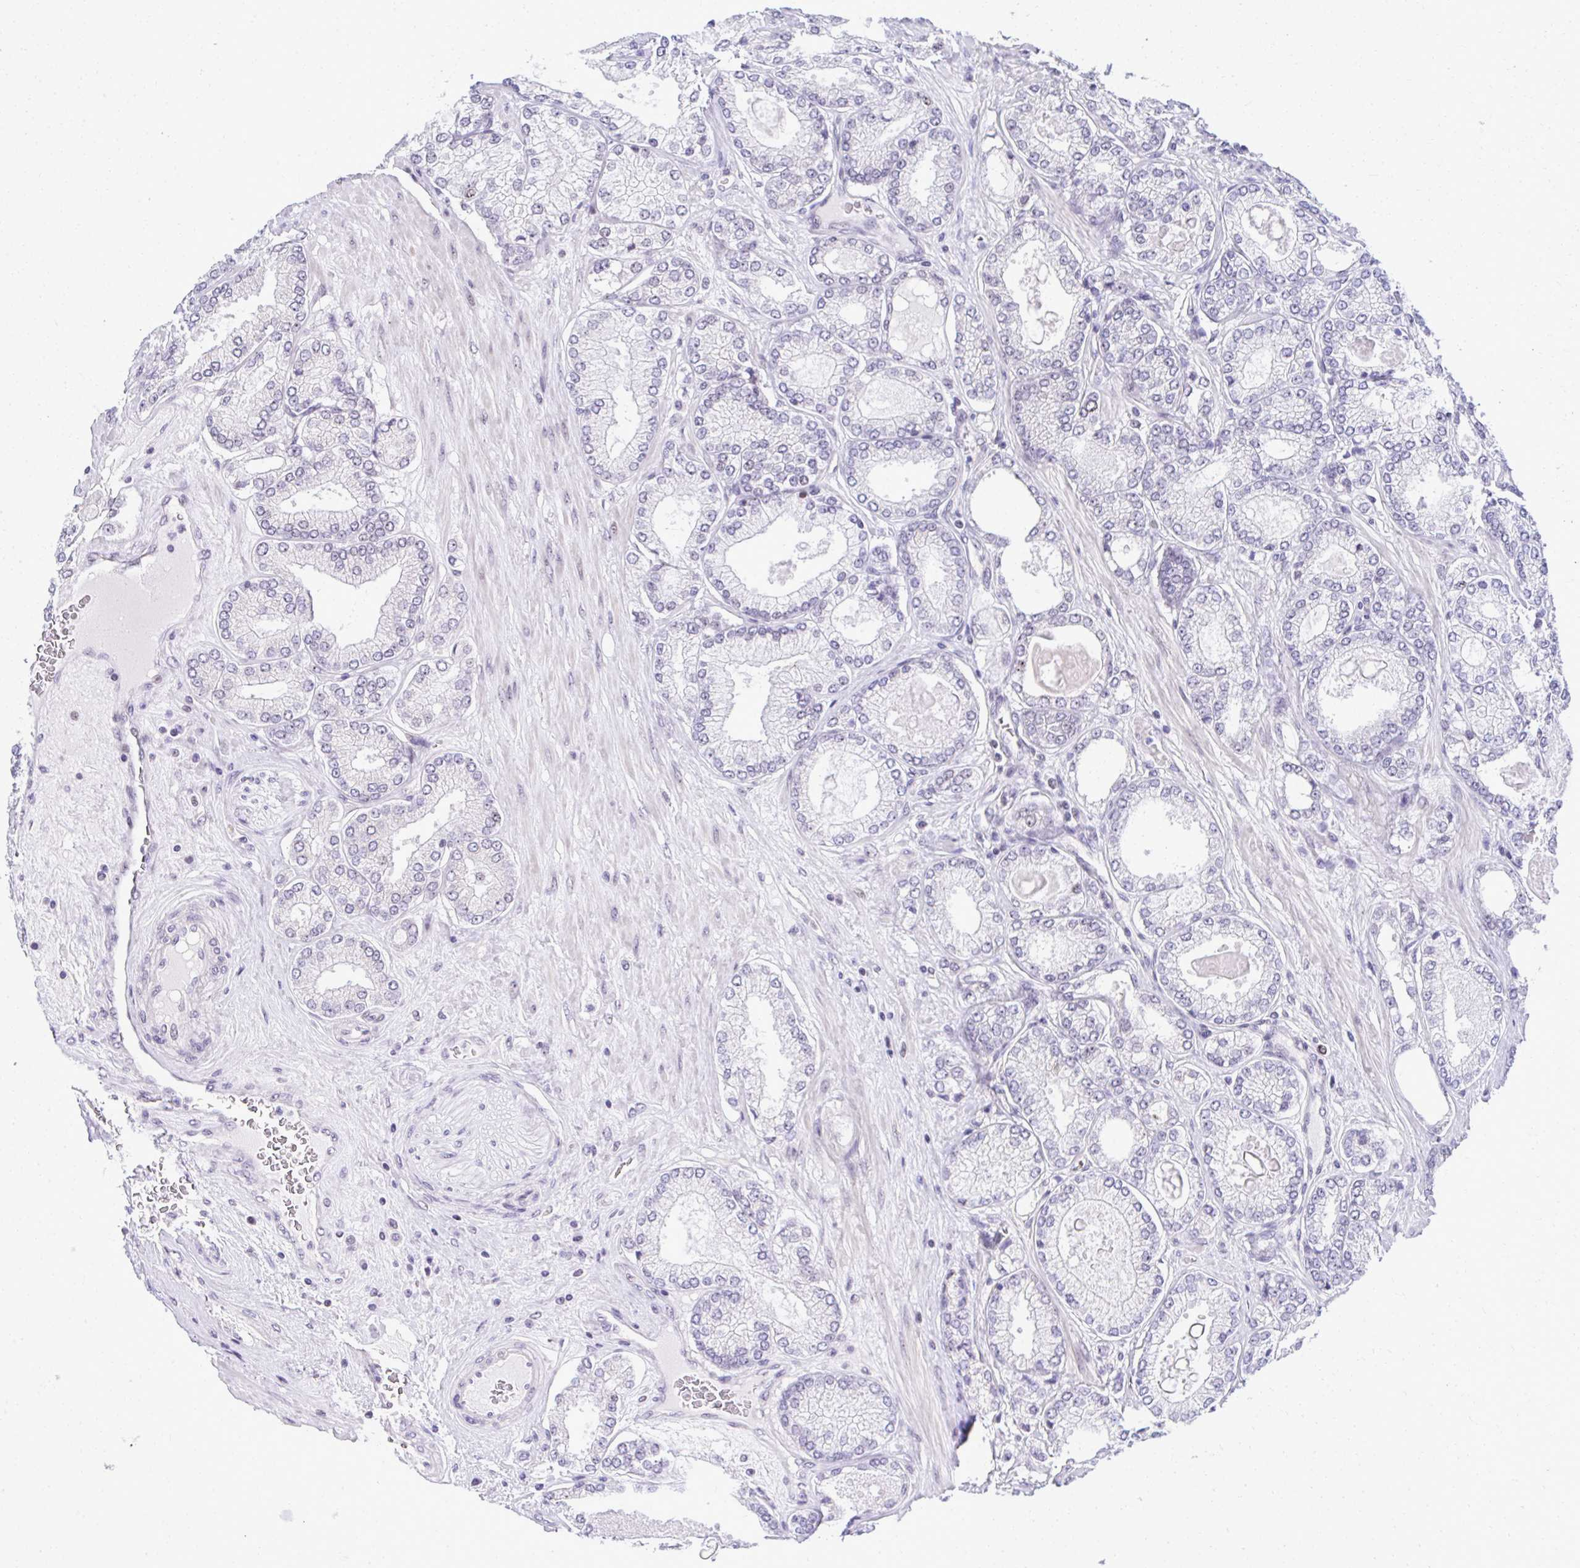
{"staining": {"intensity": "weak", "quantity": "<25%", "location": "nuclear"}, "tissue": "prostate cancer", "cell_type": "Tumor cells", "image_type": "cancer", "snomed": [{"axis": "morphology", "description": "Adenocarcinoma, High grade"}, {"axis": "topography", "description": "Prostate"}], "caption": "DAB (3,3'-diaminobenzidine) immunohistochemical staining of human prostate adenocarcinoma (high-grade) exhibits no significant staining in tumor cells.", "gene": "CEP72", "patient": {"sex": "male", "age": 68}}